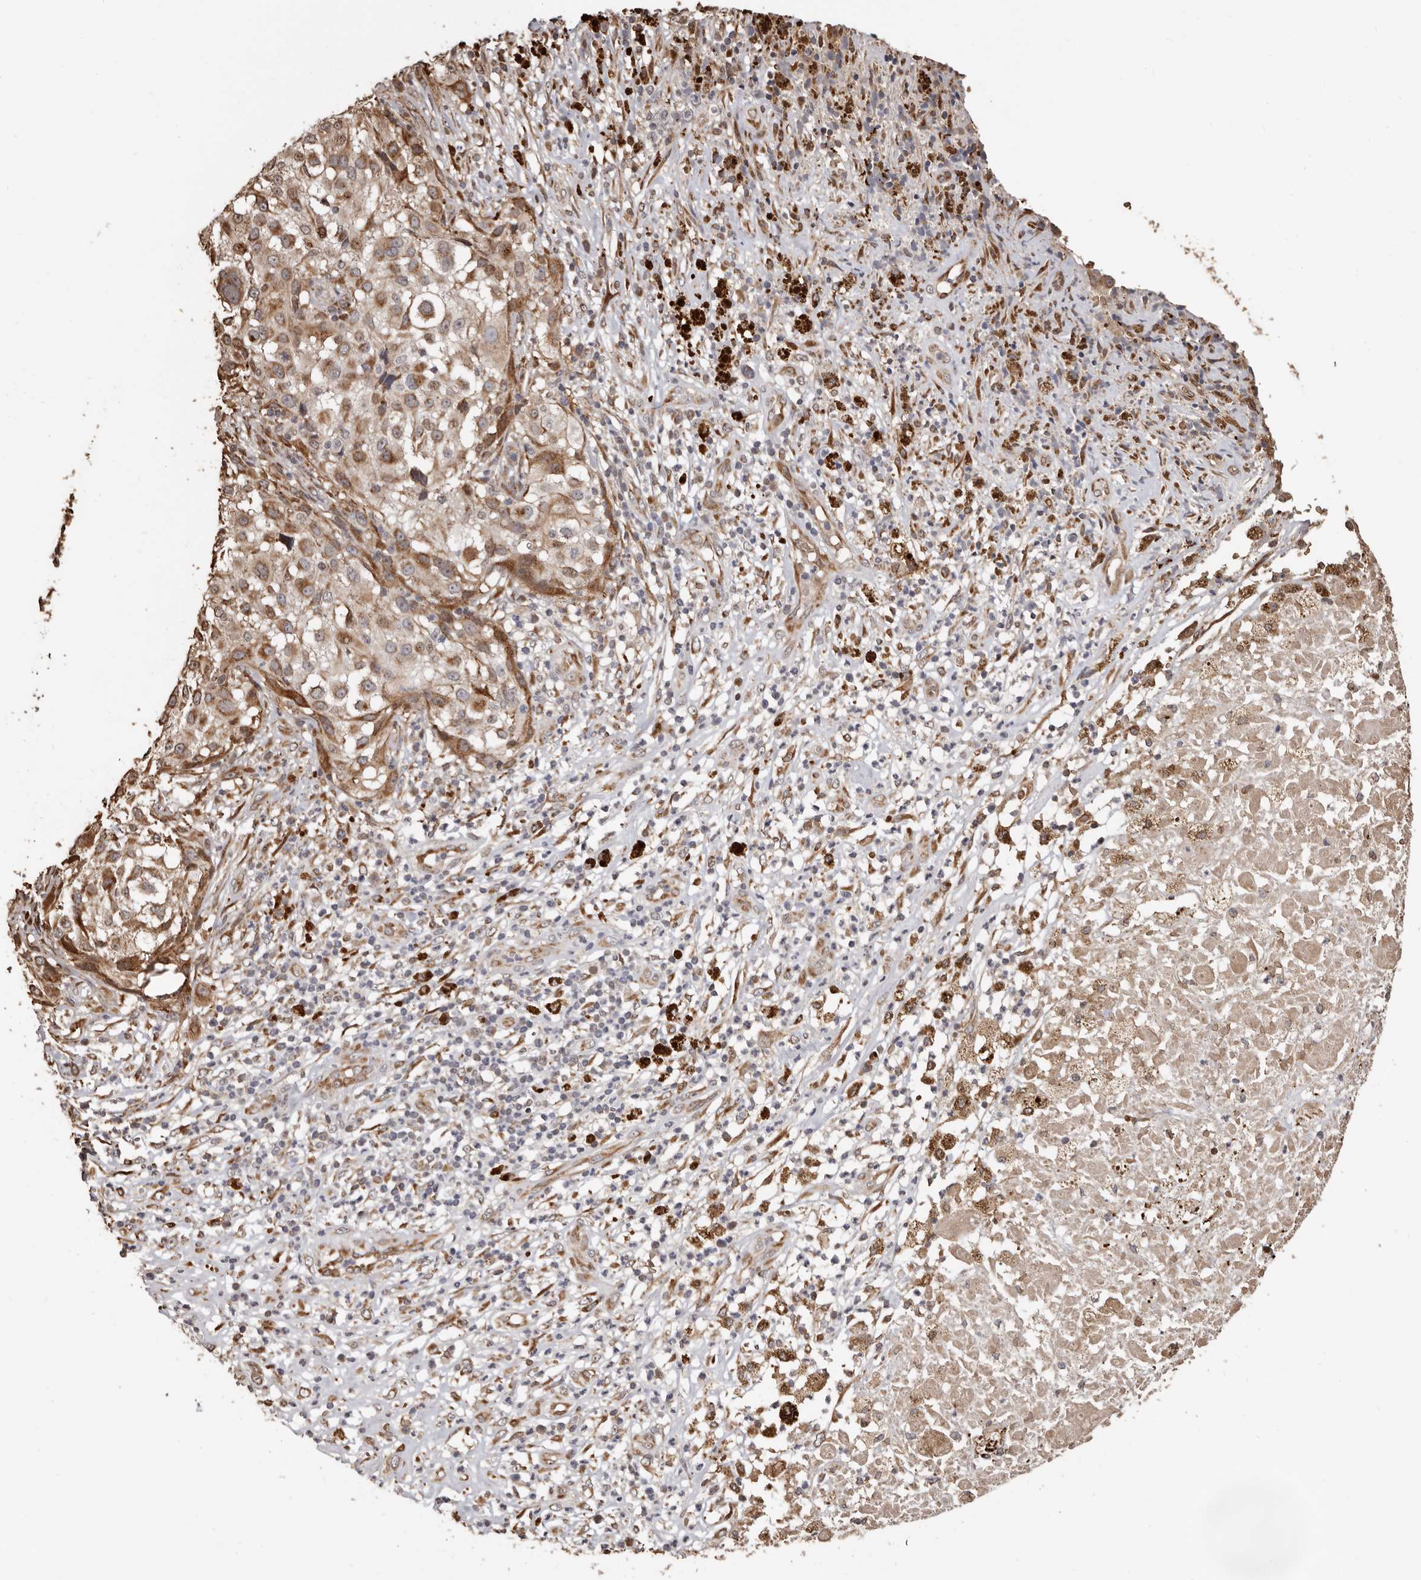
{"staining": {"intensity": "moderate", "quantity": ">75%", "location": "cytoplasmic/membranous"}, "tissue": "melanoma", "cell_type": "Tumor cells", "image_type": "cancer", "snomed": [{"axis": "morphology", "description": "Necrosis, NOS"}, {"axis": "morphology", "description": "Malignant melanoma, NOS"}, {"axis": "topography", "description": "Skin"}], "caption": "IHC (DAB) staining of melanoma displays moderate cytoplasmic/membranous protein positivity in about >75% of tumor cells. The staining was performed using DAB (3,3'-diaminobenzidine), with brown indicating positive protein expression. Nuclei are stained blue with hematoxylin.", "gene": "ENTREP1", "patient": {"sex": "female", "age": 87}}